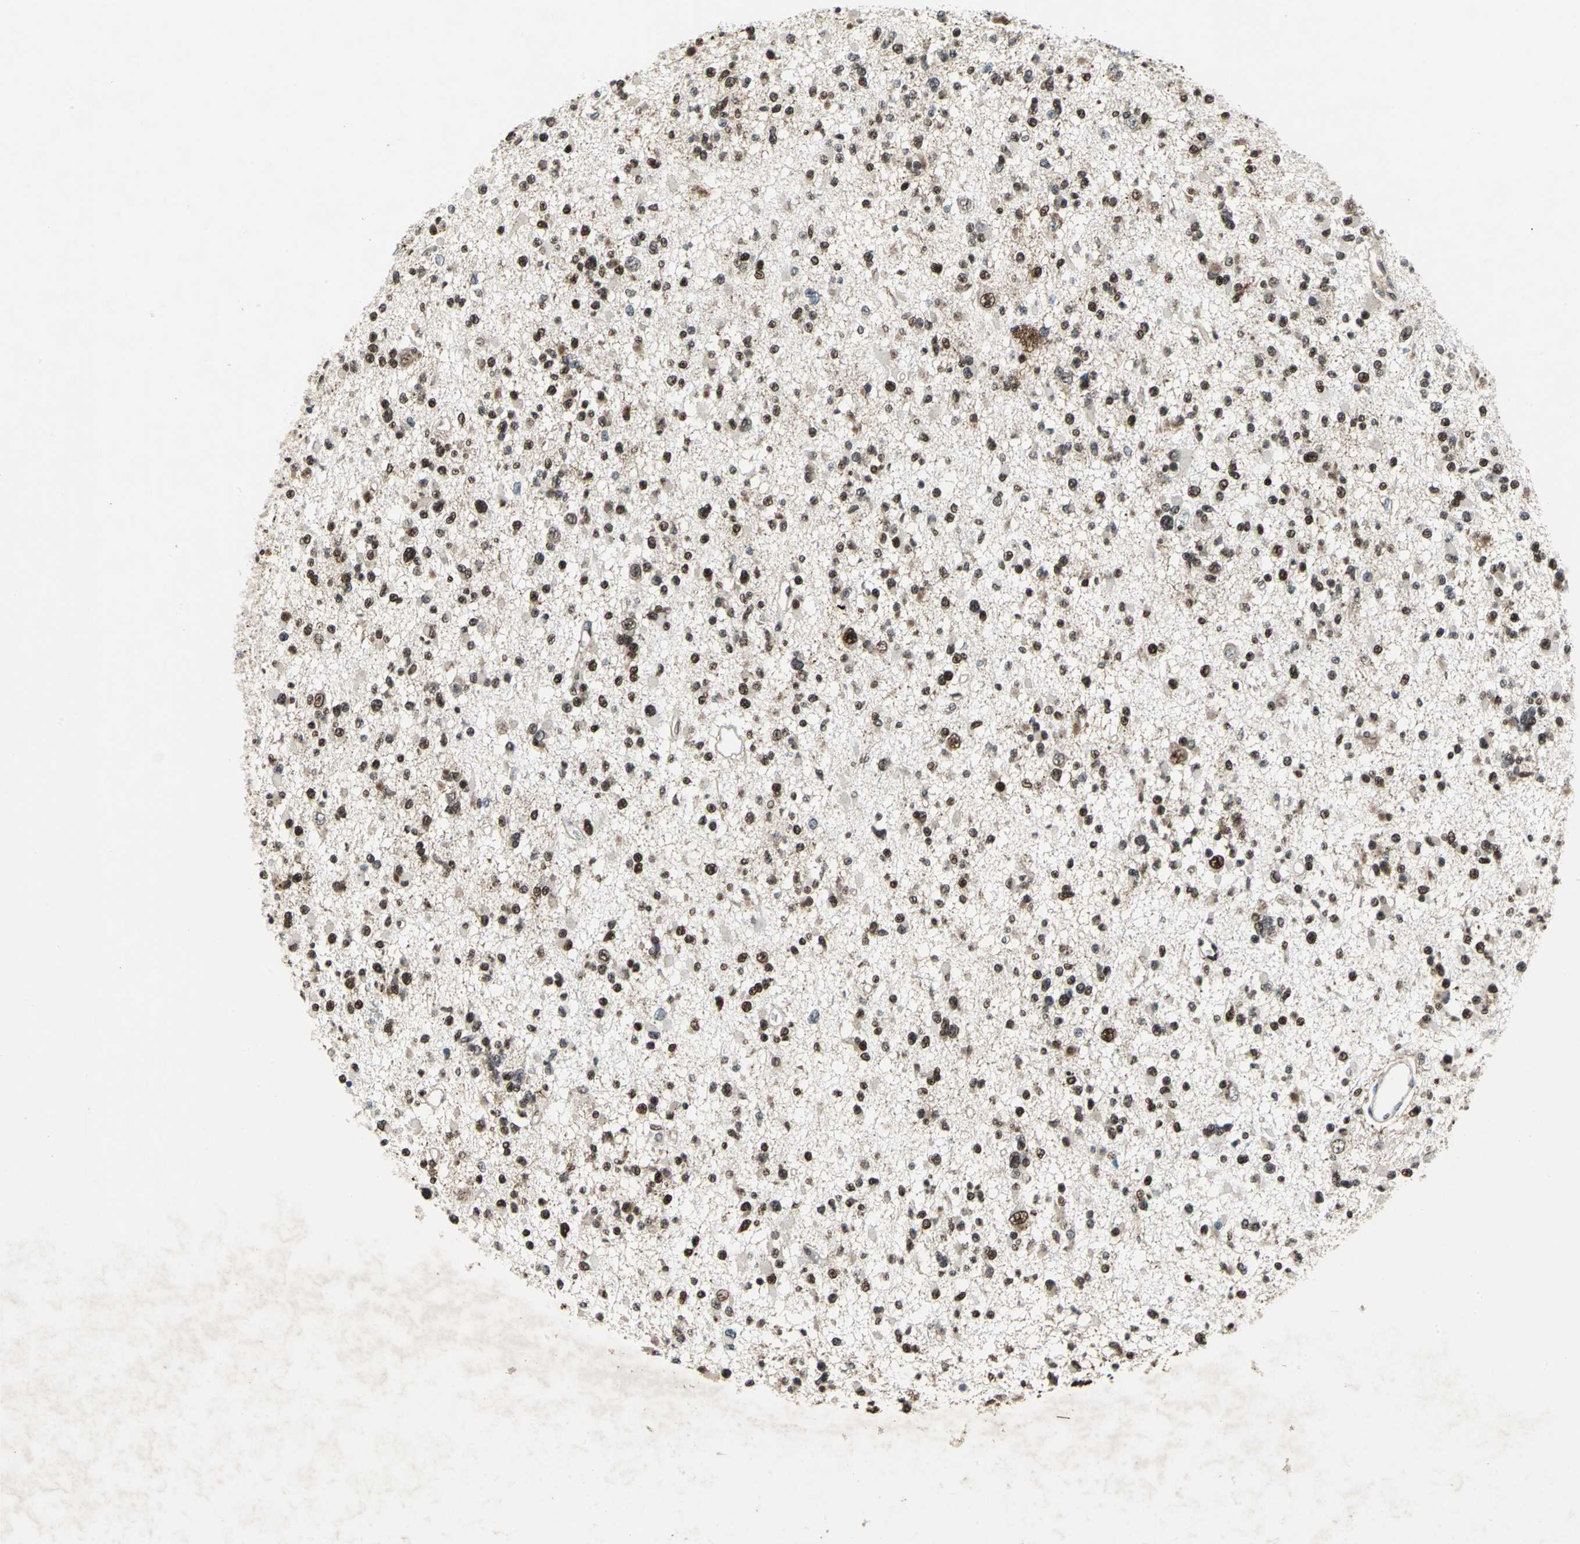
{"staining": {"intensity": "strong", "quantity": ">75%", "location": "nuclear"}, "tissue": "glioma", "cell_type": "Tumor cells", "image_type": "cancer", "snomed": [{"axis": "morphology", "description": "Glioma, malignant, Low grade"}, {"axis": "topography", "description": "Brain"}], "caption": "High-magnification brightfield microscopy of glioma stained with DAB (3,3'-diaminobenzidine) (brown) and counterstained with hematoxylin (blue). tumor cells exhibit strong nuclear positivity is identified in approximately>75% of cells.", "gene": "ANP32A", "patient": {"sex": "female", "age": 22}}